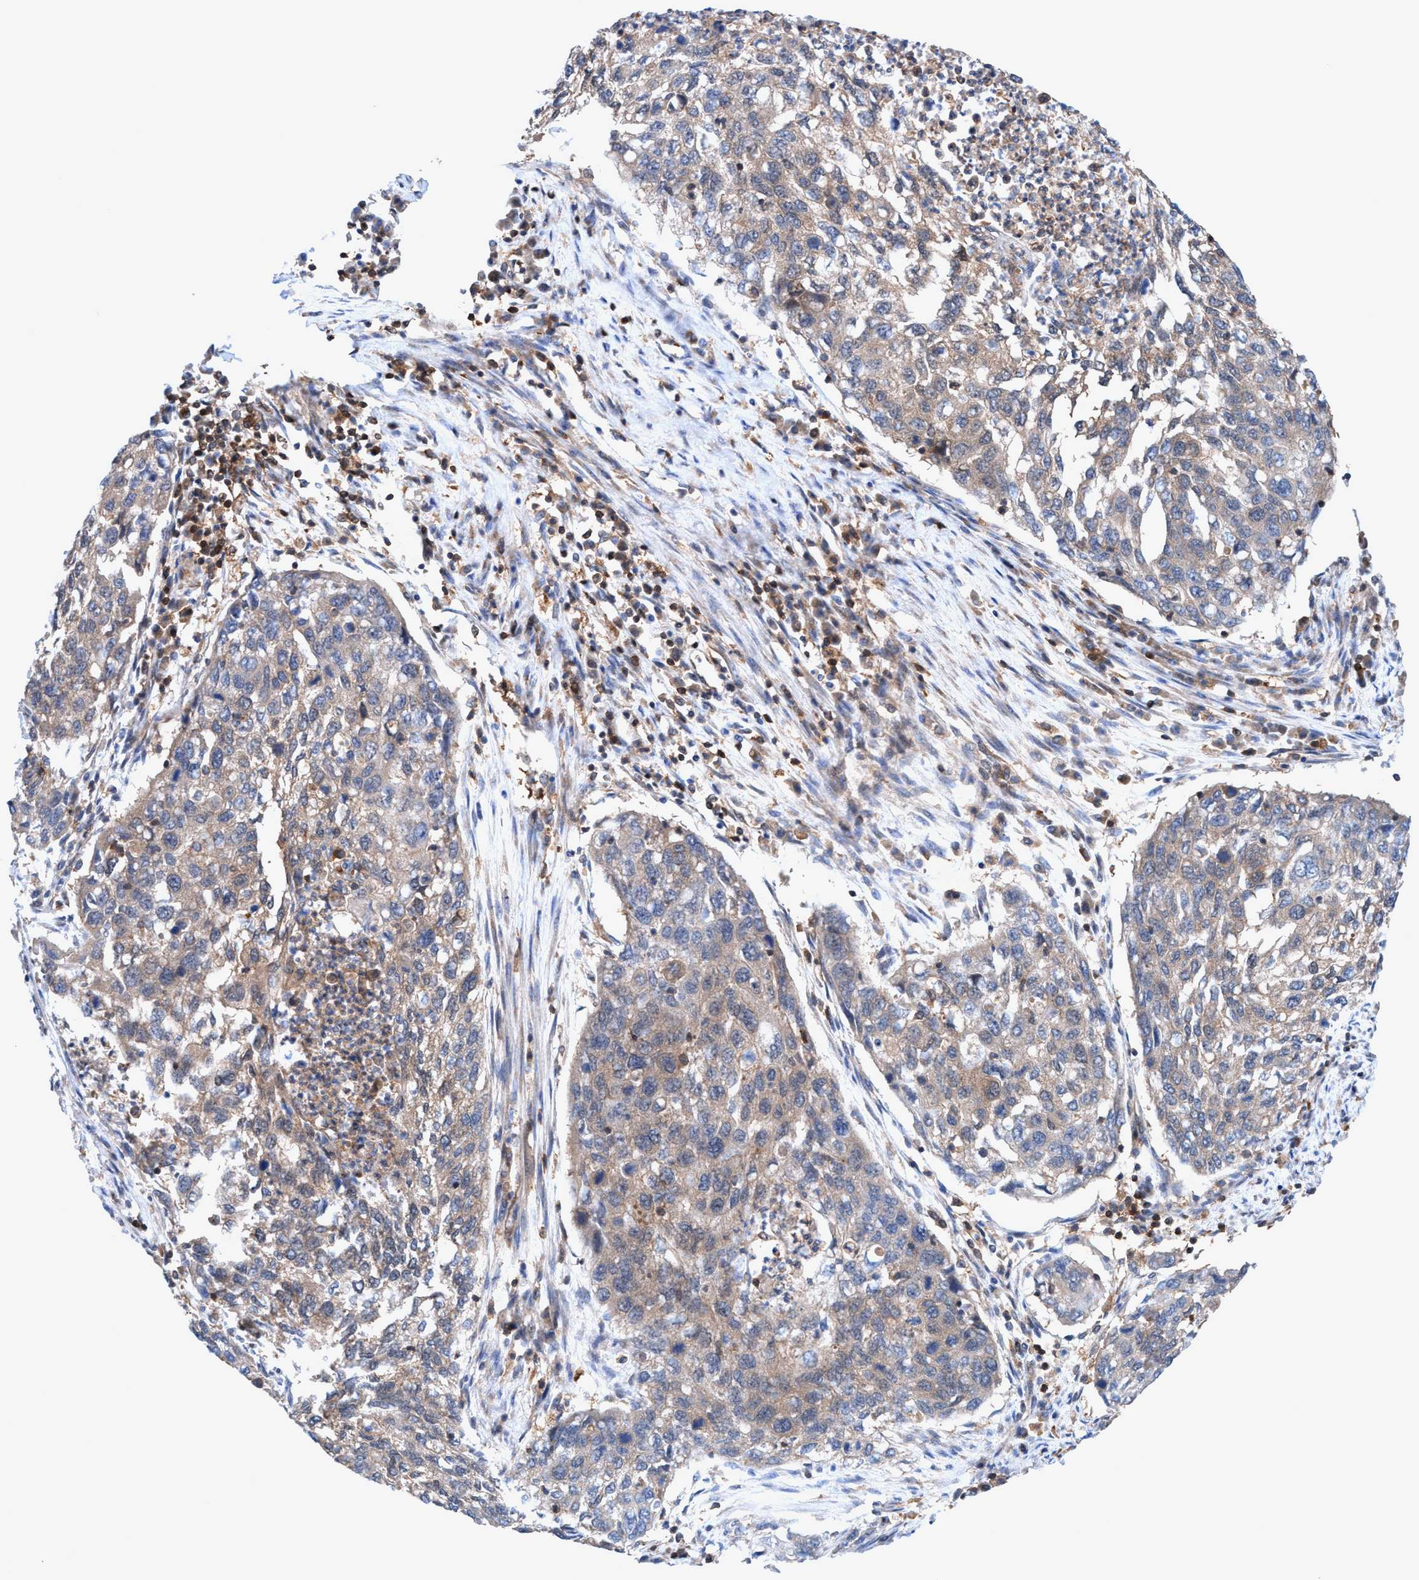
{"staining": {"intensity": "weak", "quantity": "25%-75%", "location": "cytoplasmic/membranous"}, "tissue": "lung cancer", "cell_type": "Tumor cells", "image_type": "cancer", "snomed": [{"axis": "morphology", "description": "Squamous cell carcinoma, NOS"}, {"axis": "topography", "description": "Lung"}], "caption": "Immunohistochemical staining of lung cancer demonstrates low levels of weak cytoplasmic/membranous staining in approximately 25%-75% of tumor cells.", "gene": "GLOD4", "patient": {"sex": "female", "age": 63}}